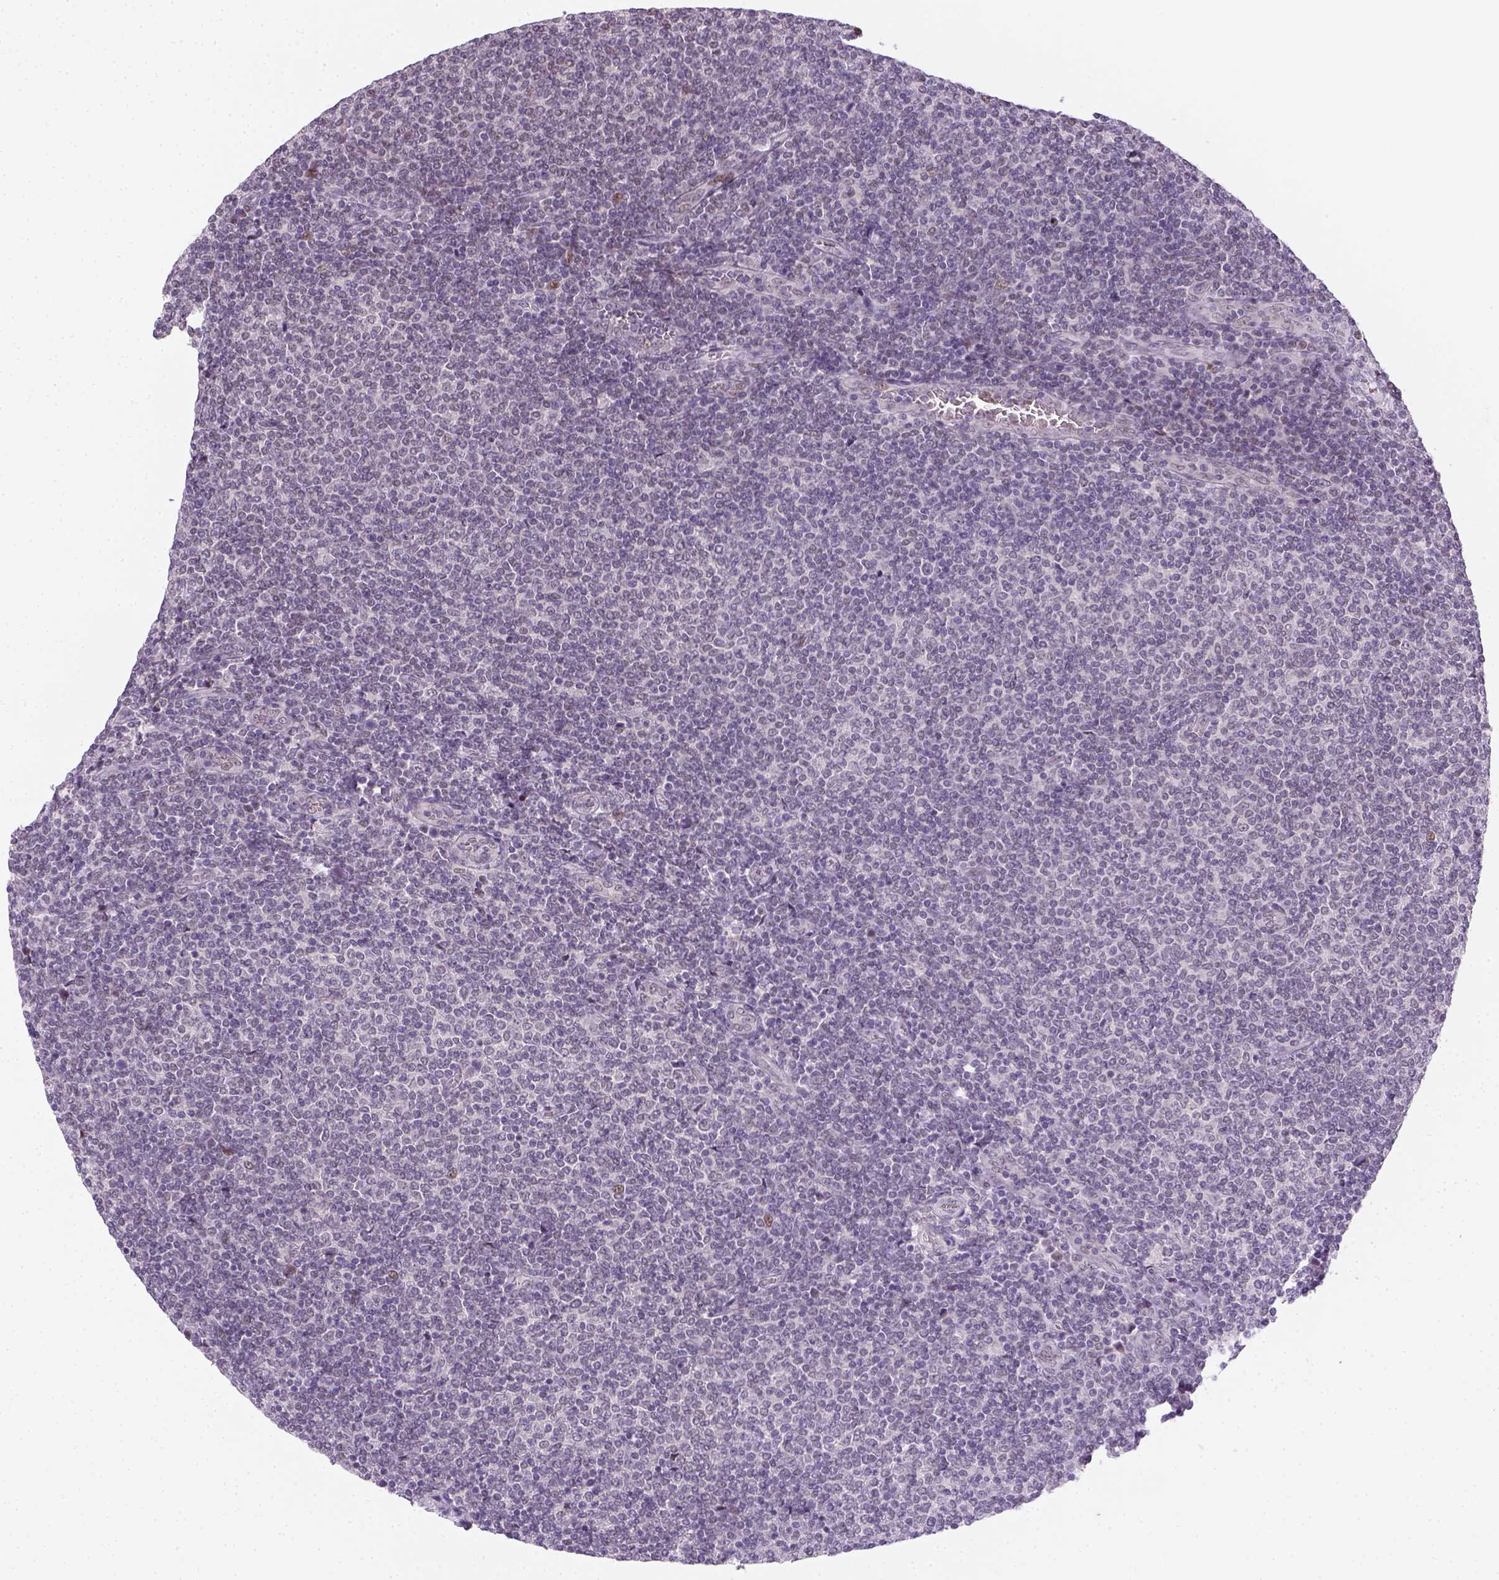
{"staining": {"intensity": "negative", "quantity": "none", "location": "none"}, "tissue": "lymphoma", "cell_type": "Tumor cells", "image_type": "cancer", "snomed": [{"axis": "morphology", "description": "Malignant lymphoma, non-Hodgkin's type, Low grade"}, {"axis": "topography", "description": "Lymph node"}], "caption": "DAB (3,3'-diaminobenzidine) immunohistochemical staining of human malignant lymphoma, non-Hodgkin's type (low-grade) reveals no significant expression in tumor cells.", "gene": "MAGEB3", "patient": {"sex": "male", "age": 52}}